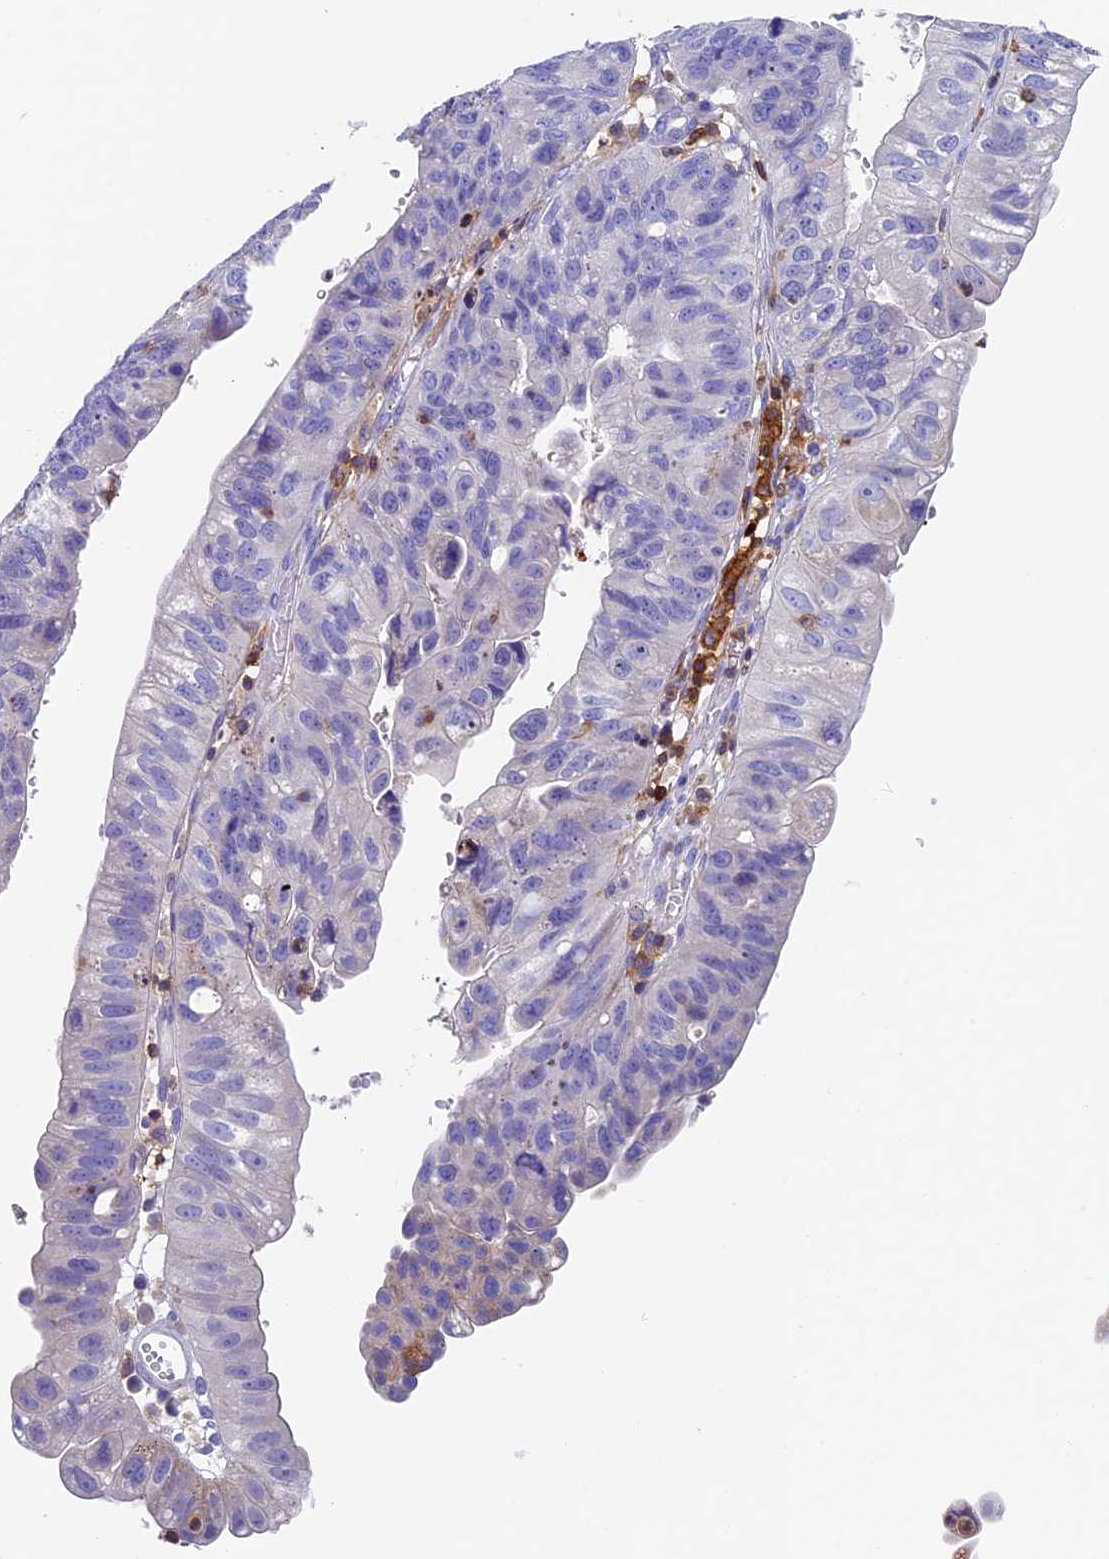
{"staining": {"intensity": "negative", "quantity": "none", "location": "none"}, "tissue": "stomach cancer", "cell_type": "Tumor cells", "image_type": "cancer", "snomed": [{"axis": "morphology", "description": "Adenocarcinoma, NOS"}, {"axis": "topography", "description": "Stomach"}], "caption": "A histopathology image of stomach cancer (adenocarcinoma) stained for a protein demonstrates no brown staining in tumor cells.", "gene": "ADAT1", "patient": {"sex": "male", "age": 59}}